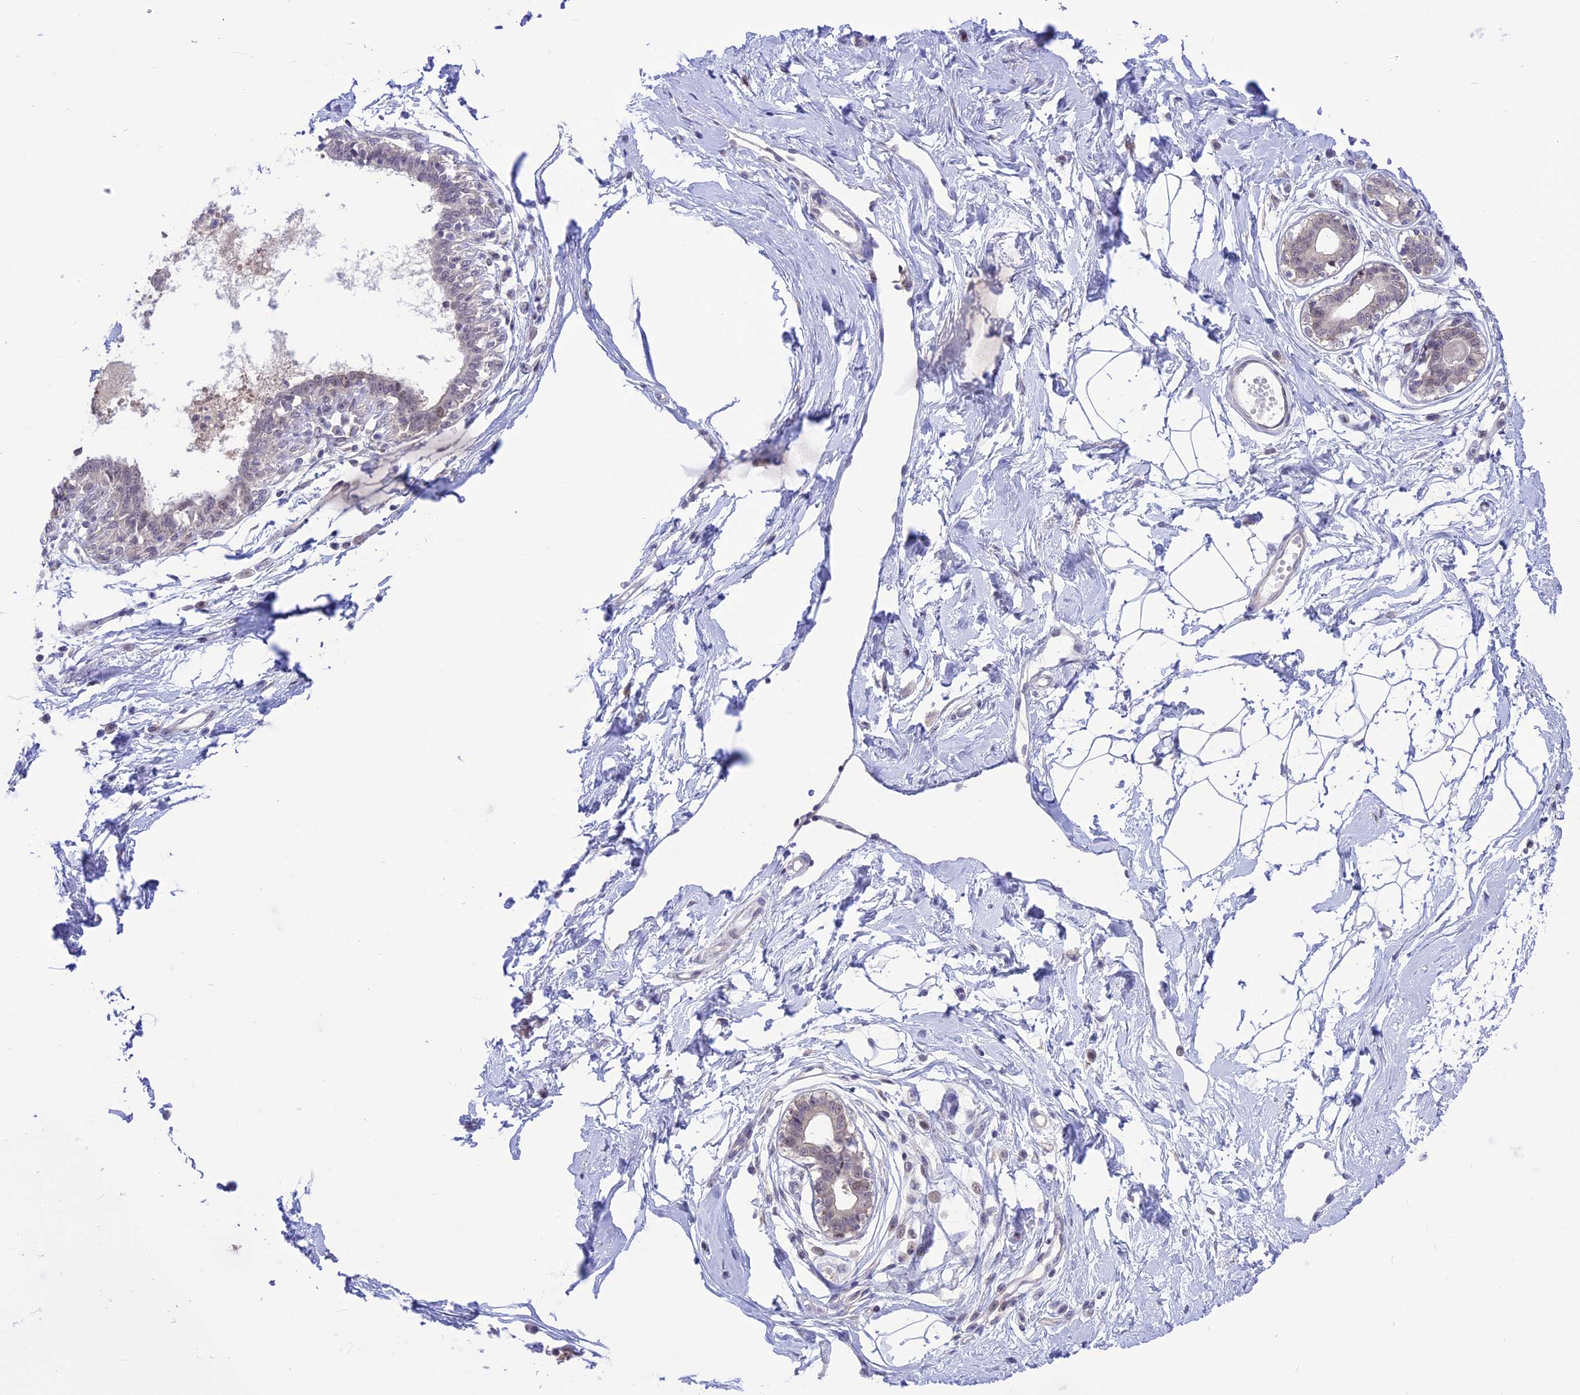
{"staining": {"intensity": "negative", "quantity": "none", "location": "none"}, "tissue": "breast", "cell_type": "Adipocytes", "image_type": "normal", "snomed": [{"axis": "morphology", "description": "Normal tissue, NOS"}, {"axis": "topography", "description": "Breast"}], "caption": "Histopathology image shows no significant protein staining in adipocytes of unremarkable breast.", "gene": "ZNF837", "patient": {"sex": "female", "age": 45}}